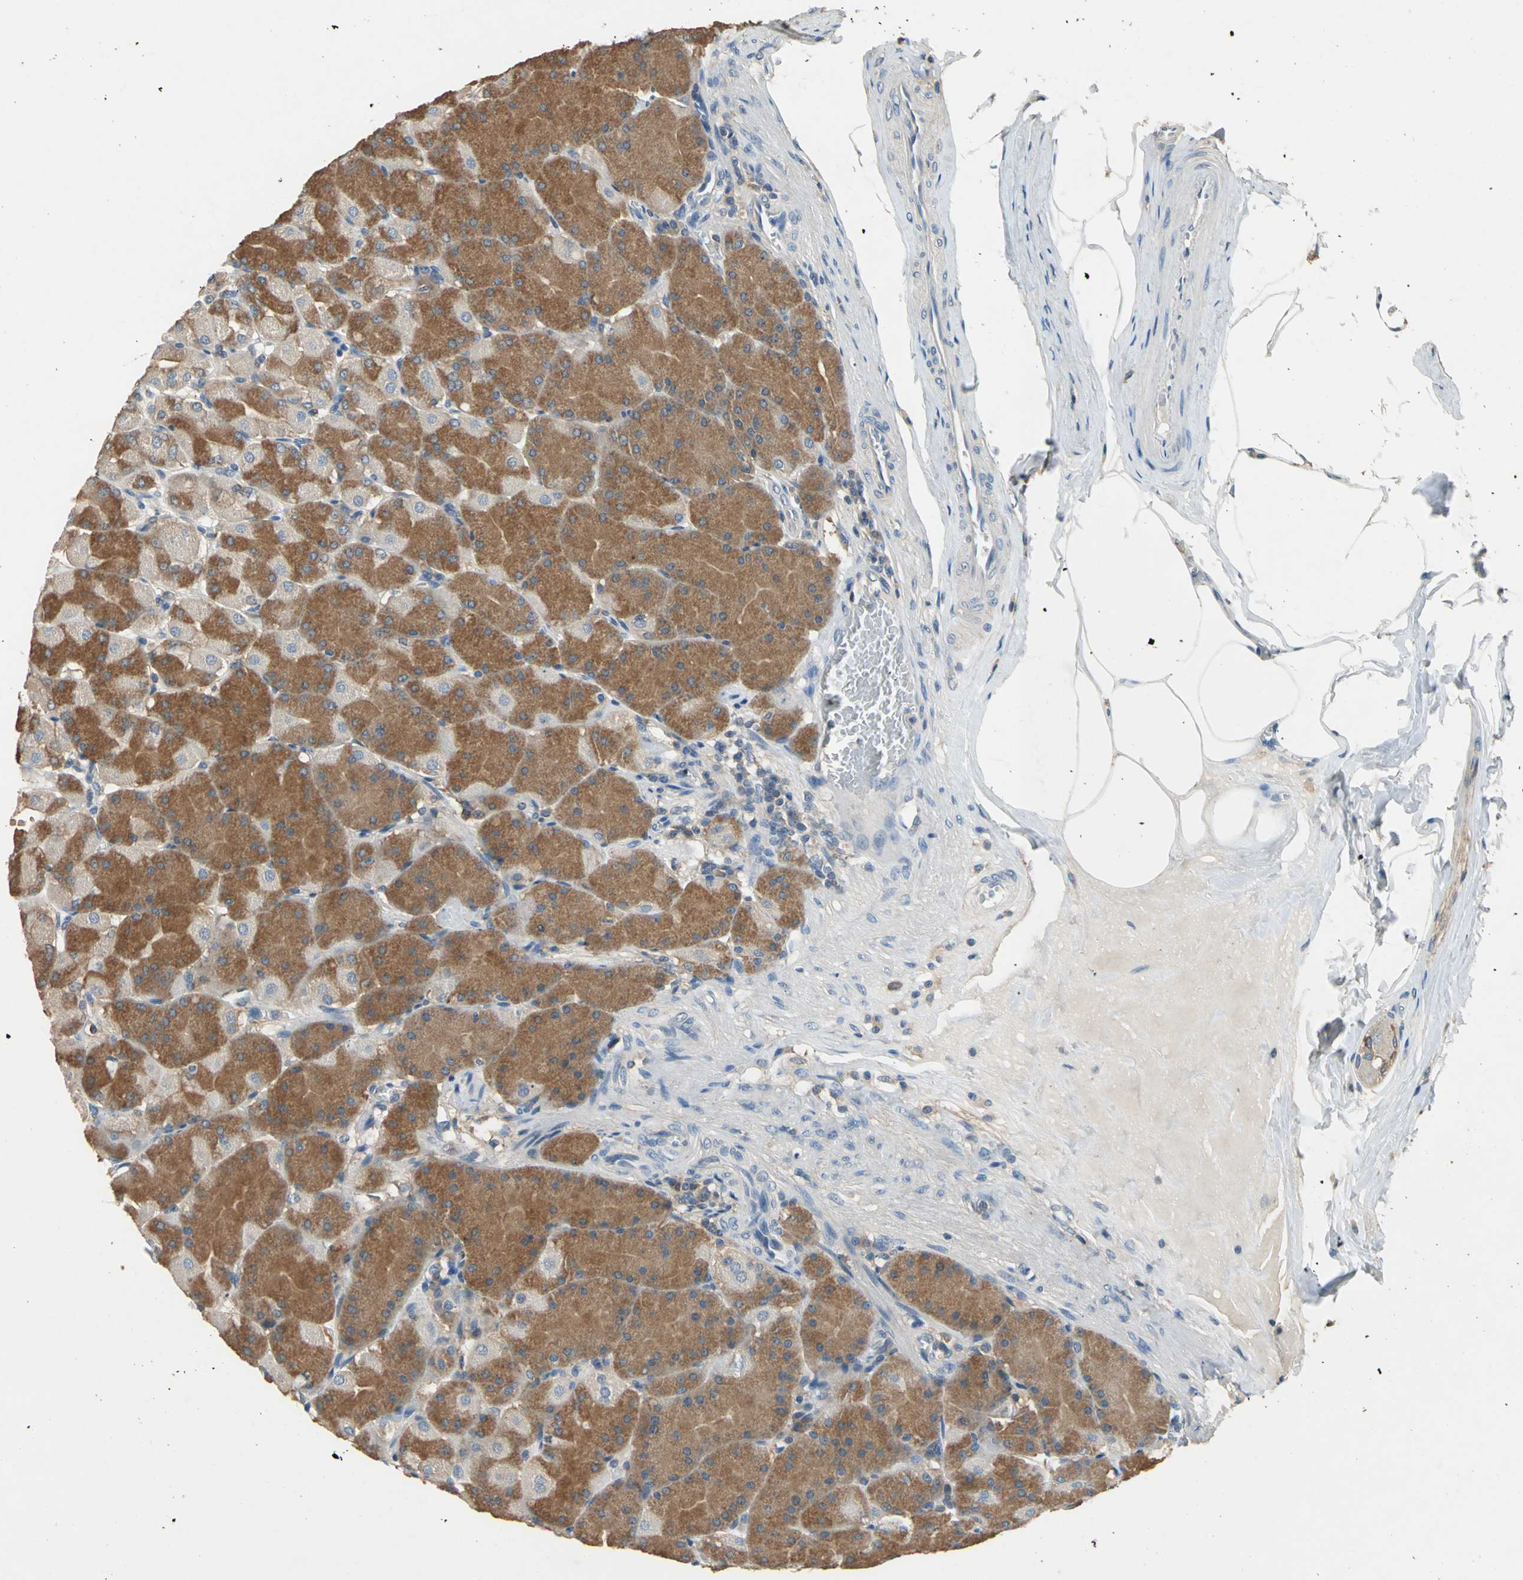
{"staining": {"intensity": "moderate", "quantity": "25%-75%", "location": "cytoplasmic/membranous"}, "tissue": "stomach", "cell_type": "Glandular cells", "image_type": "normal", "snomed": [{"axis": "morphology", "description": "Normal tissue, NOS"}, {"axis": "topography", "description": "Stomach, upper"}], "caption": "Stomach stained with DAB (3,3'-diaminobenzidine) immunohistochemistry (IHC) demonstrates medium levels of moderate cytoplasmic/membranous expression in about 25%-75% of glandular cells.", "gene": "PRKCA", "patient": {"sex": "female", "age": 56}}